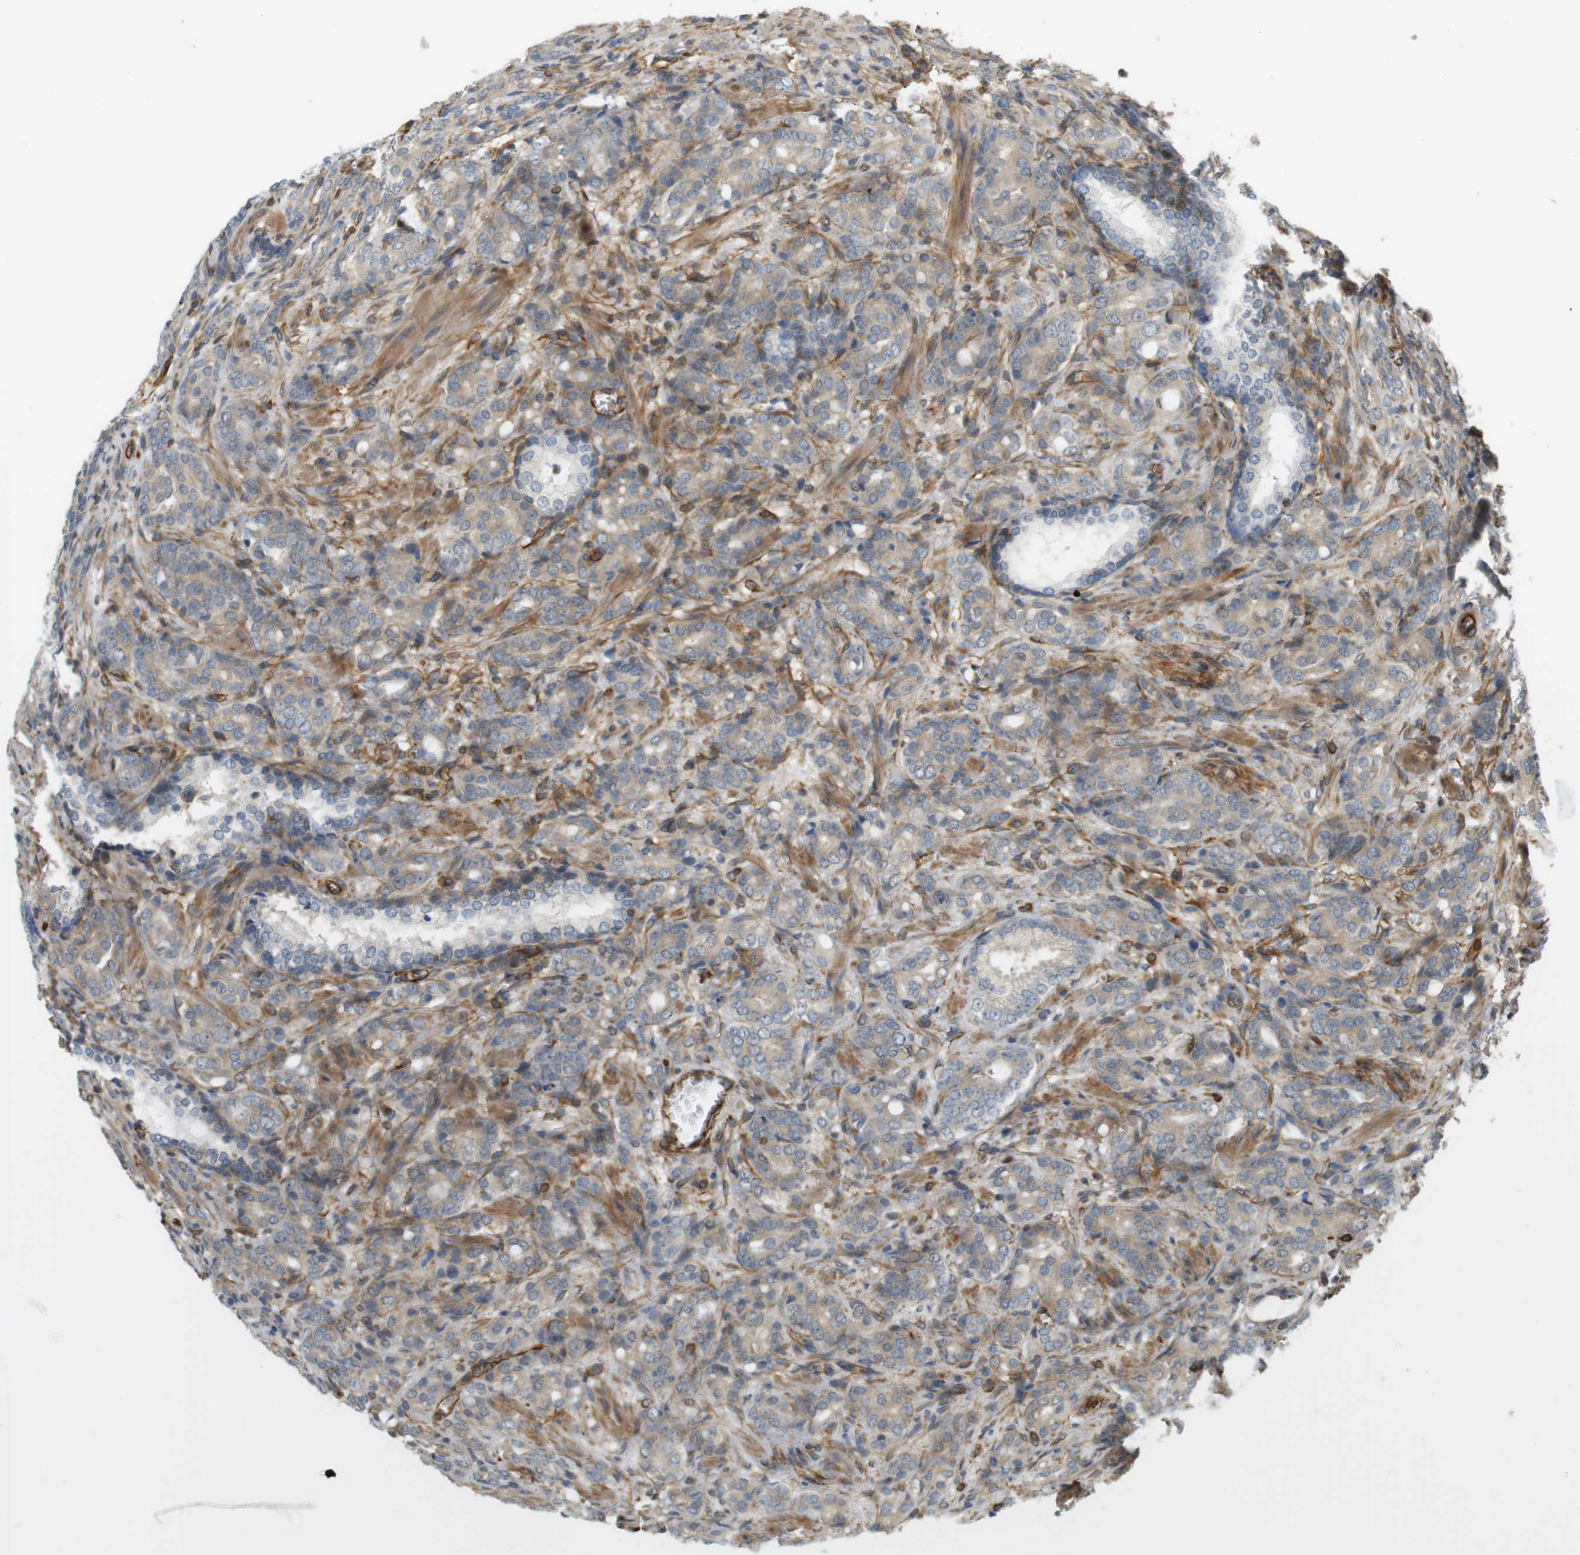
{"staining": {"intensity": "negative", "quantity": "none", "location": "none"}, "tissue": "prostate cancer", "cell_type": "Tumor cells", "image_type": "cancer", "snomed": [{"axis": "morphology", "description": "Adenocarcinoma, High grade"}, {"axis": "topography", "description": "Prostate"}], "caption": "Image shows no protein expression in tumor cells of prostate high-grade adenocarcinoma tissue.", "gene": "CYTH3", "patient": {"sex": "male", "age": 64}}